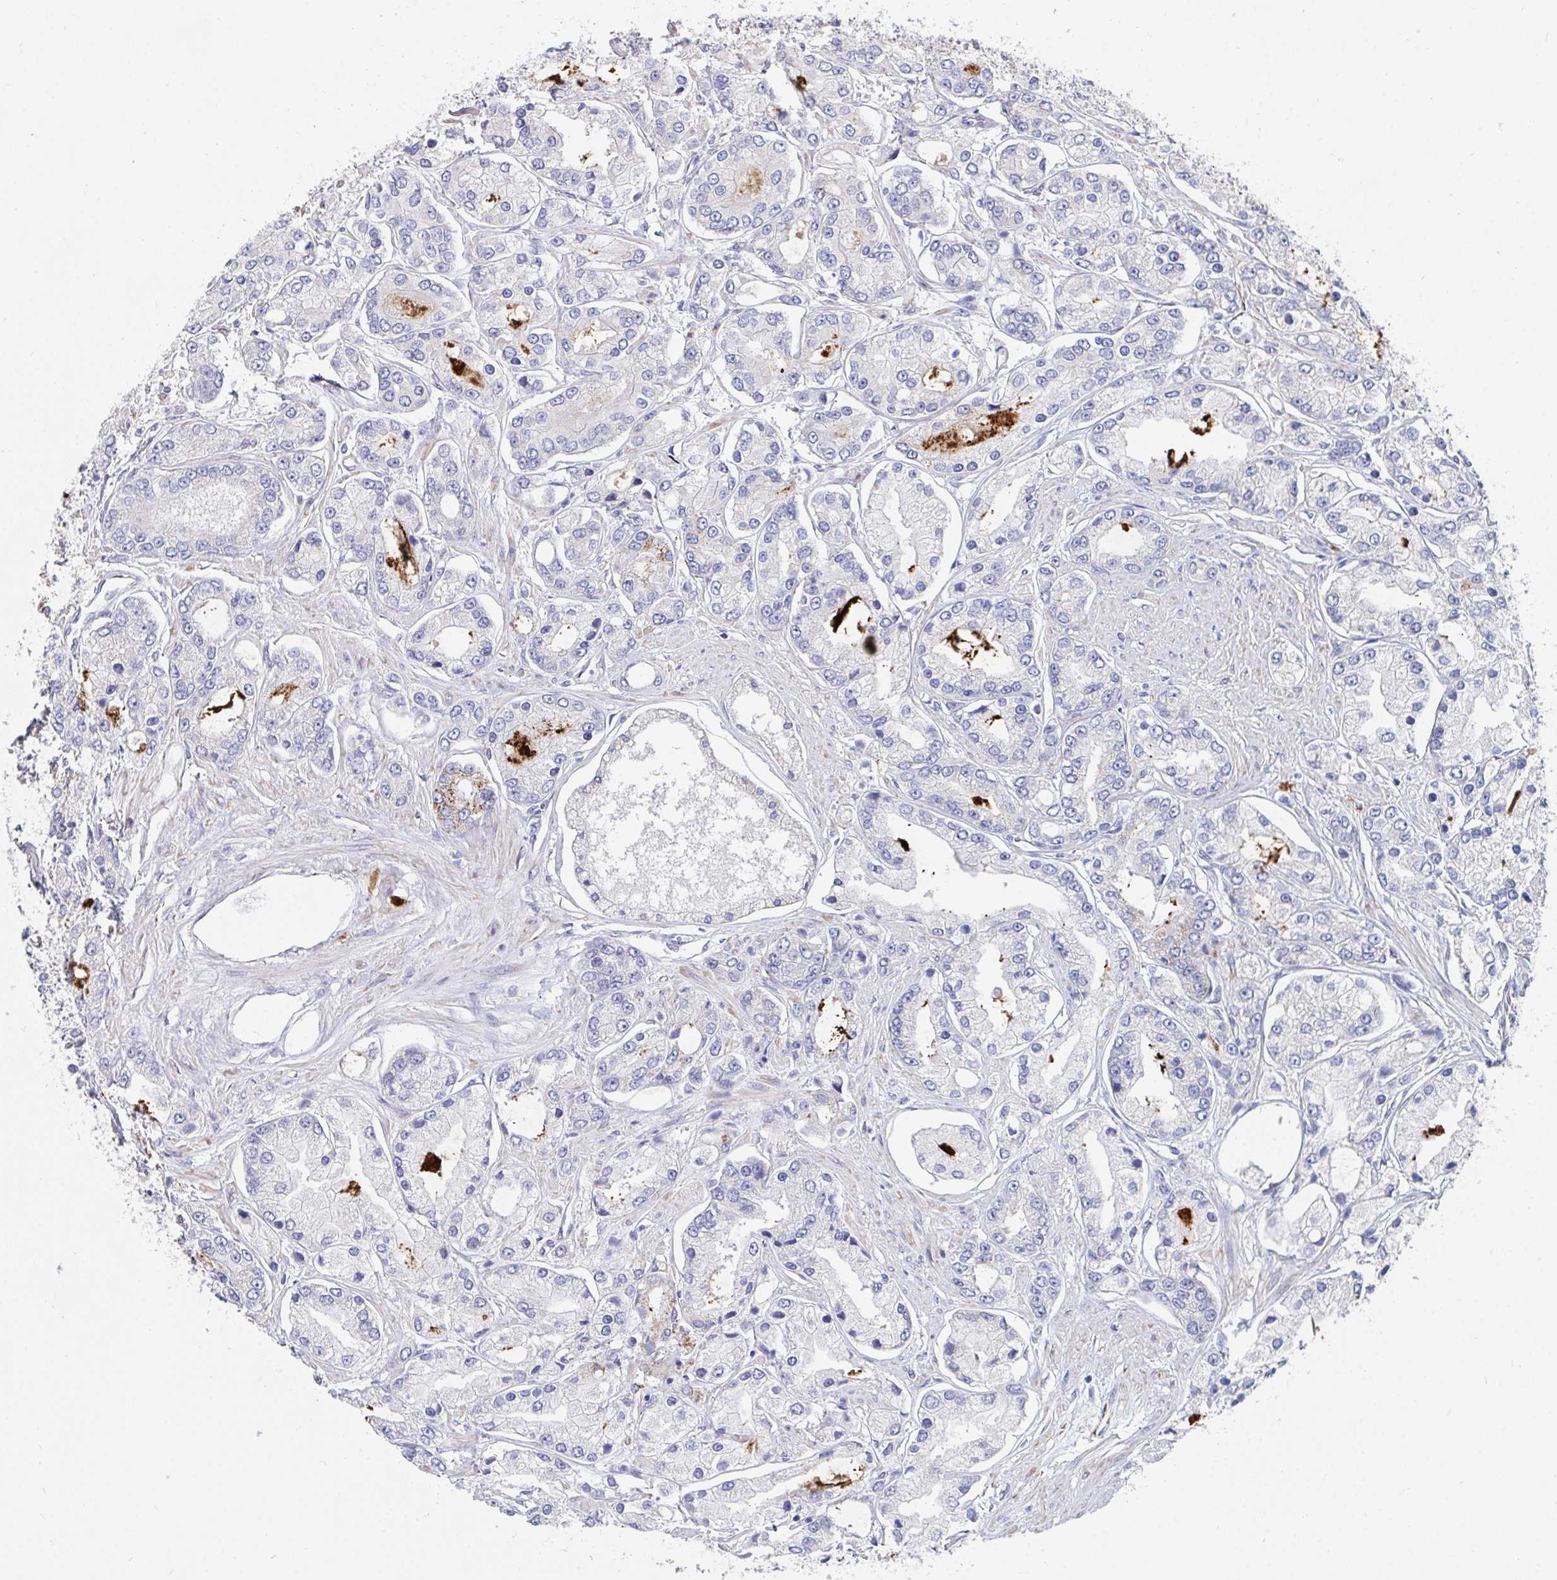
{"staining": {"intensity": "strong", "quantity": "<25%", "location": "cytoplasmic/membranous"}, "tissue": "prostate cancer", "cell_type": "Tumor cells", "image_type": "cancer", "snomed": [{"axis": "morphology", "description": "Adenocarcinoma, High grade"}, {"axis": "topography", "description": "Prostate"}], "caption": "Immunohistochemical staining of prostate cancer (high-grade adenocarcinoma) displays strong cytoplasmic/membranous protein positivity in about <25% of tumor cells.", "gene": "FAM156B", "patient": {"sex": "male", "age": 66}}